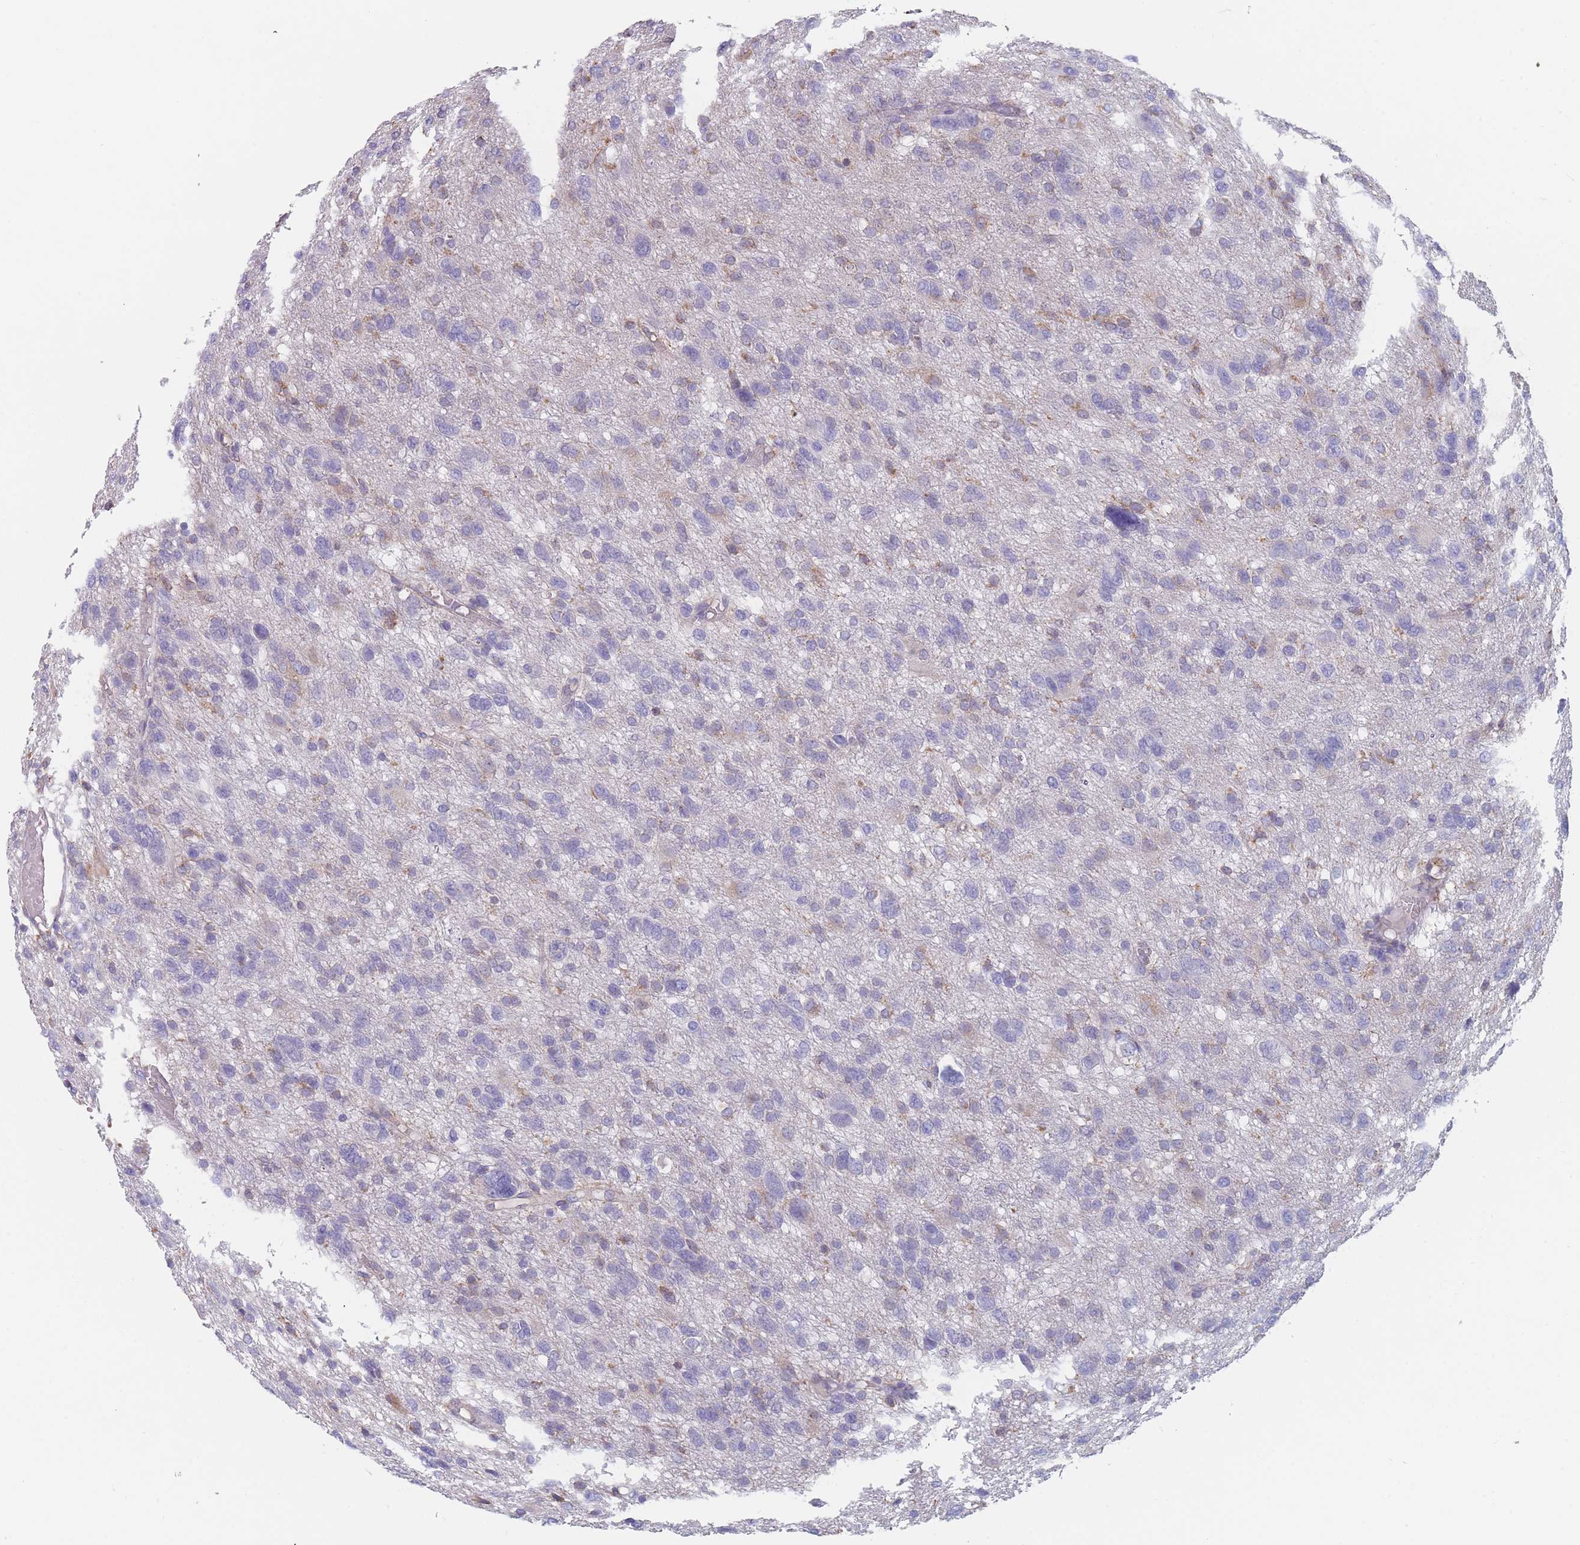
{"staining": {"intensity": "negative", "quantity": "none", "location": "none"}, "tissue": "glioma", "cell_type": "Tumor cells", "image_type": "cancer", "snomed": [{"axis": "morphology", "description": "Glioma, malignant, High grade"}, {"axis": "topography", "description": "Brain"}], "caption": "Immunohistochemistry (IHC) photomicrograph of neoplastic tissue: glioma stained with DAB (3,3'-diaminobenzidine) demonstrates no significant protein positivity in tumor cells. Nuclei are stained in blue.", "gene": "OR7C2", "patient": {"sex": "female", "age": 59}}